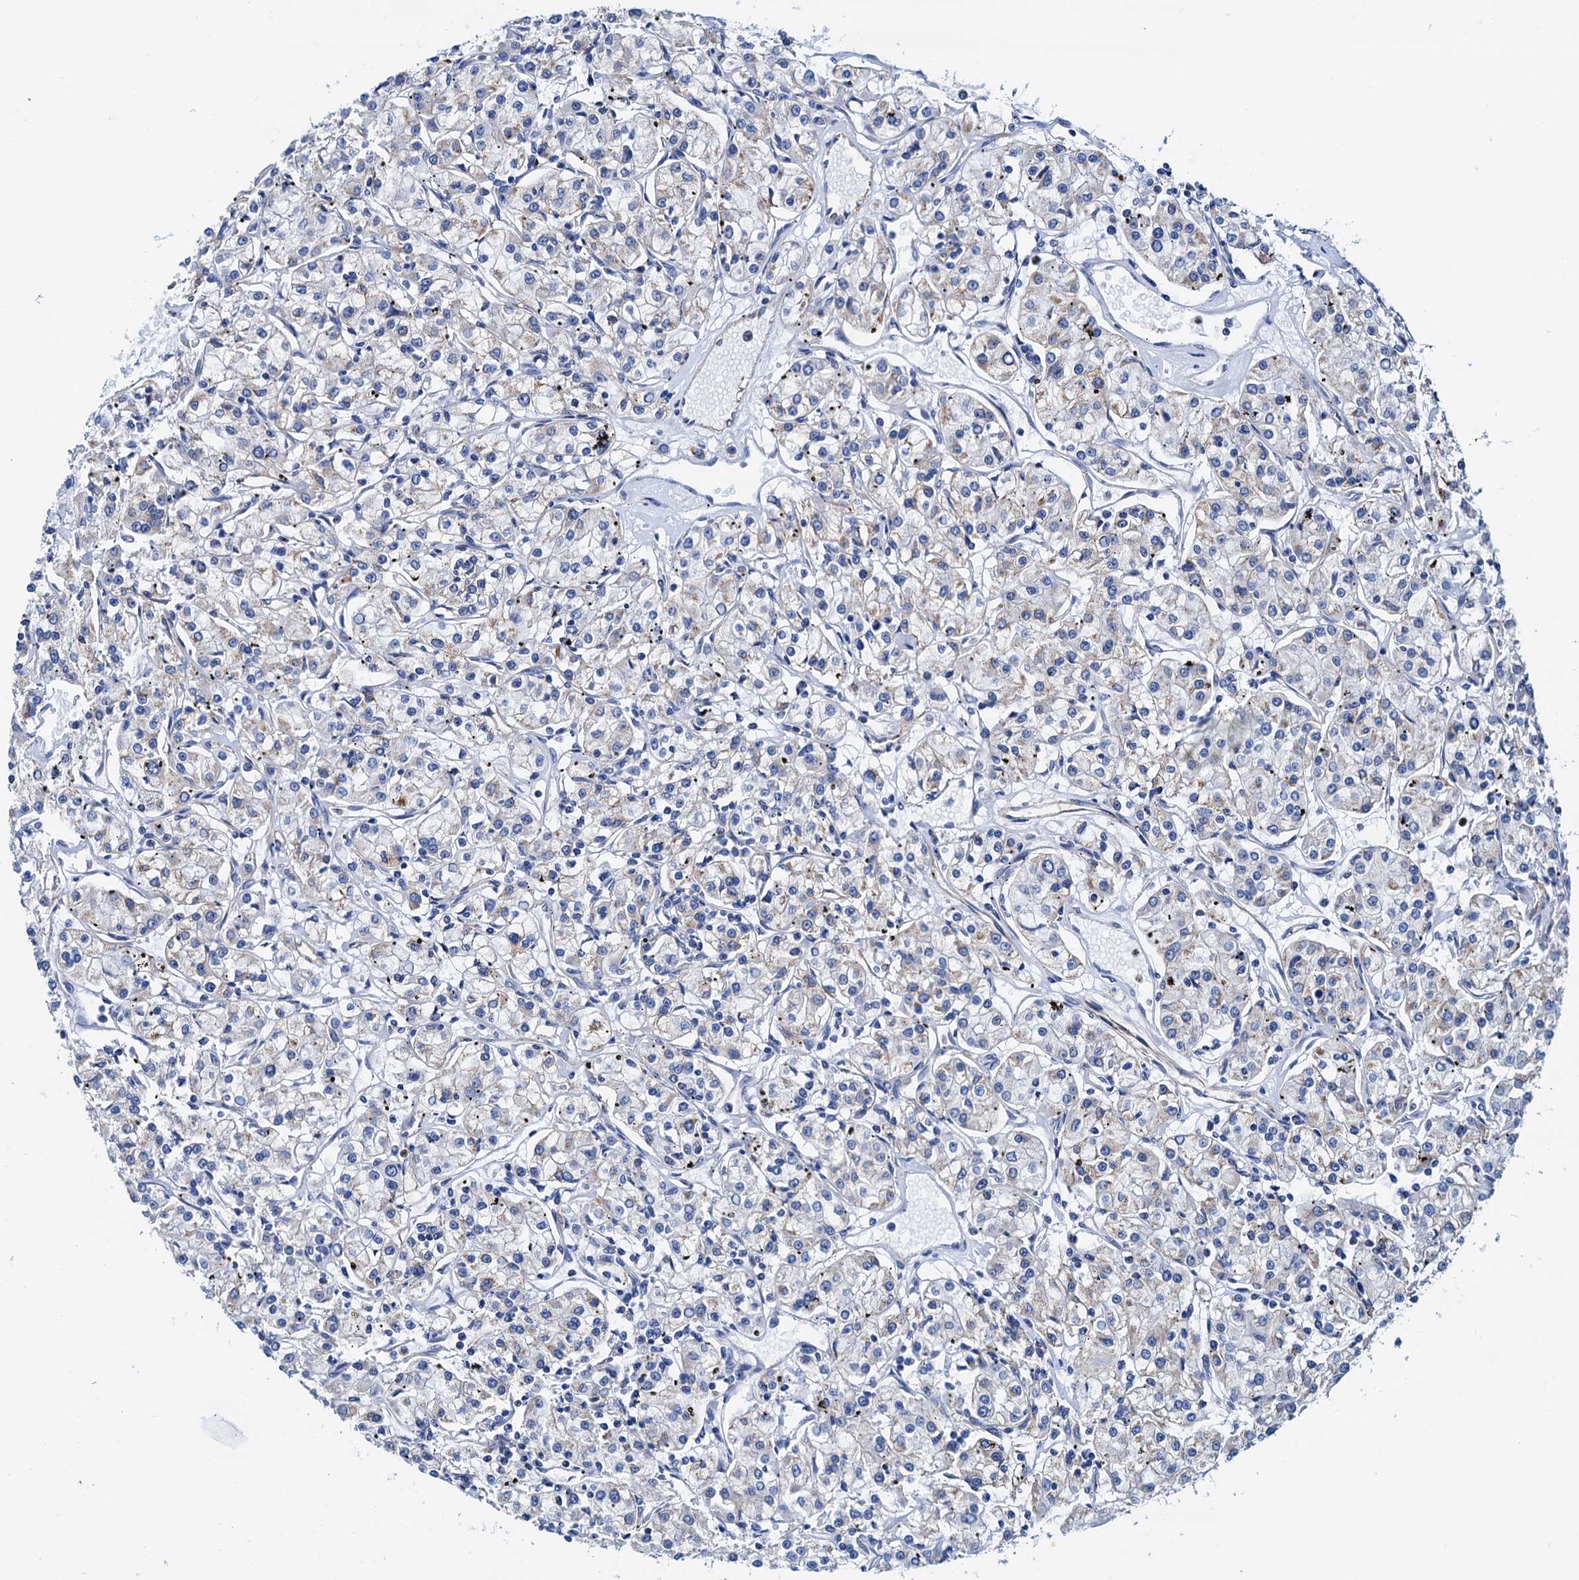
{"staining": {"intensity": "weak", "quantity": "<25%", "location": "cytoplasmic/membranous"}, "tissue": "renal cancer", "cell_type": "Tumor cells", "image_type": "cancer", "snomed": [{"axis": "morphology", "description": "Adenocarcinoma, NOS"}, {"axis": "topography", "description": "Kidney"}], "caption": "The immunohistochemistry photomicrograph has no significant positivity in tumor cells of renal adenocarcinoma tissue.", "gene": "RASSF9", "patient": {"sex": "female", "age": 59}}